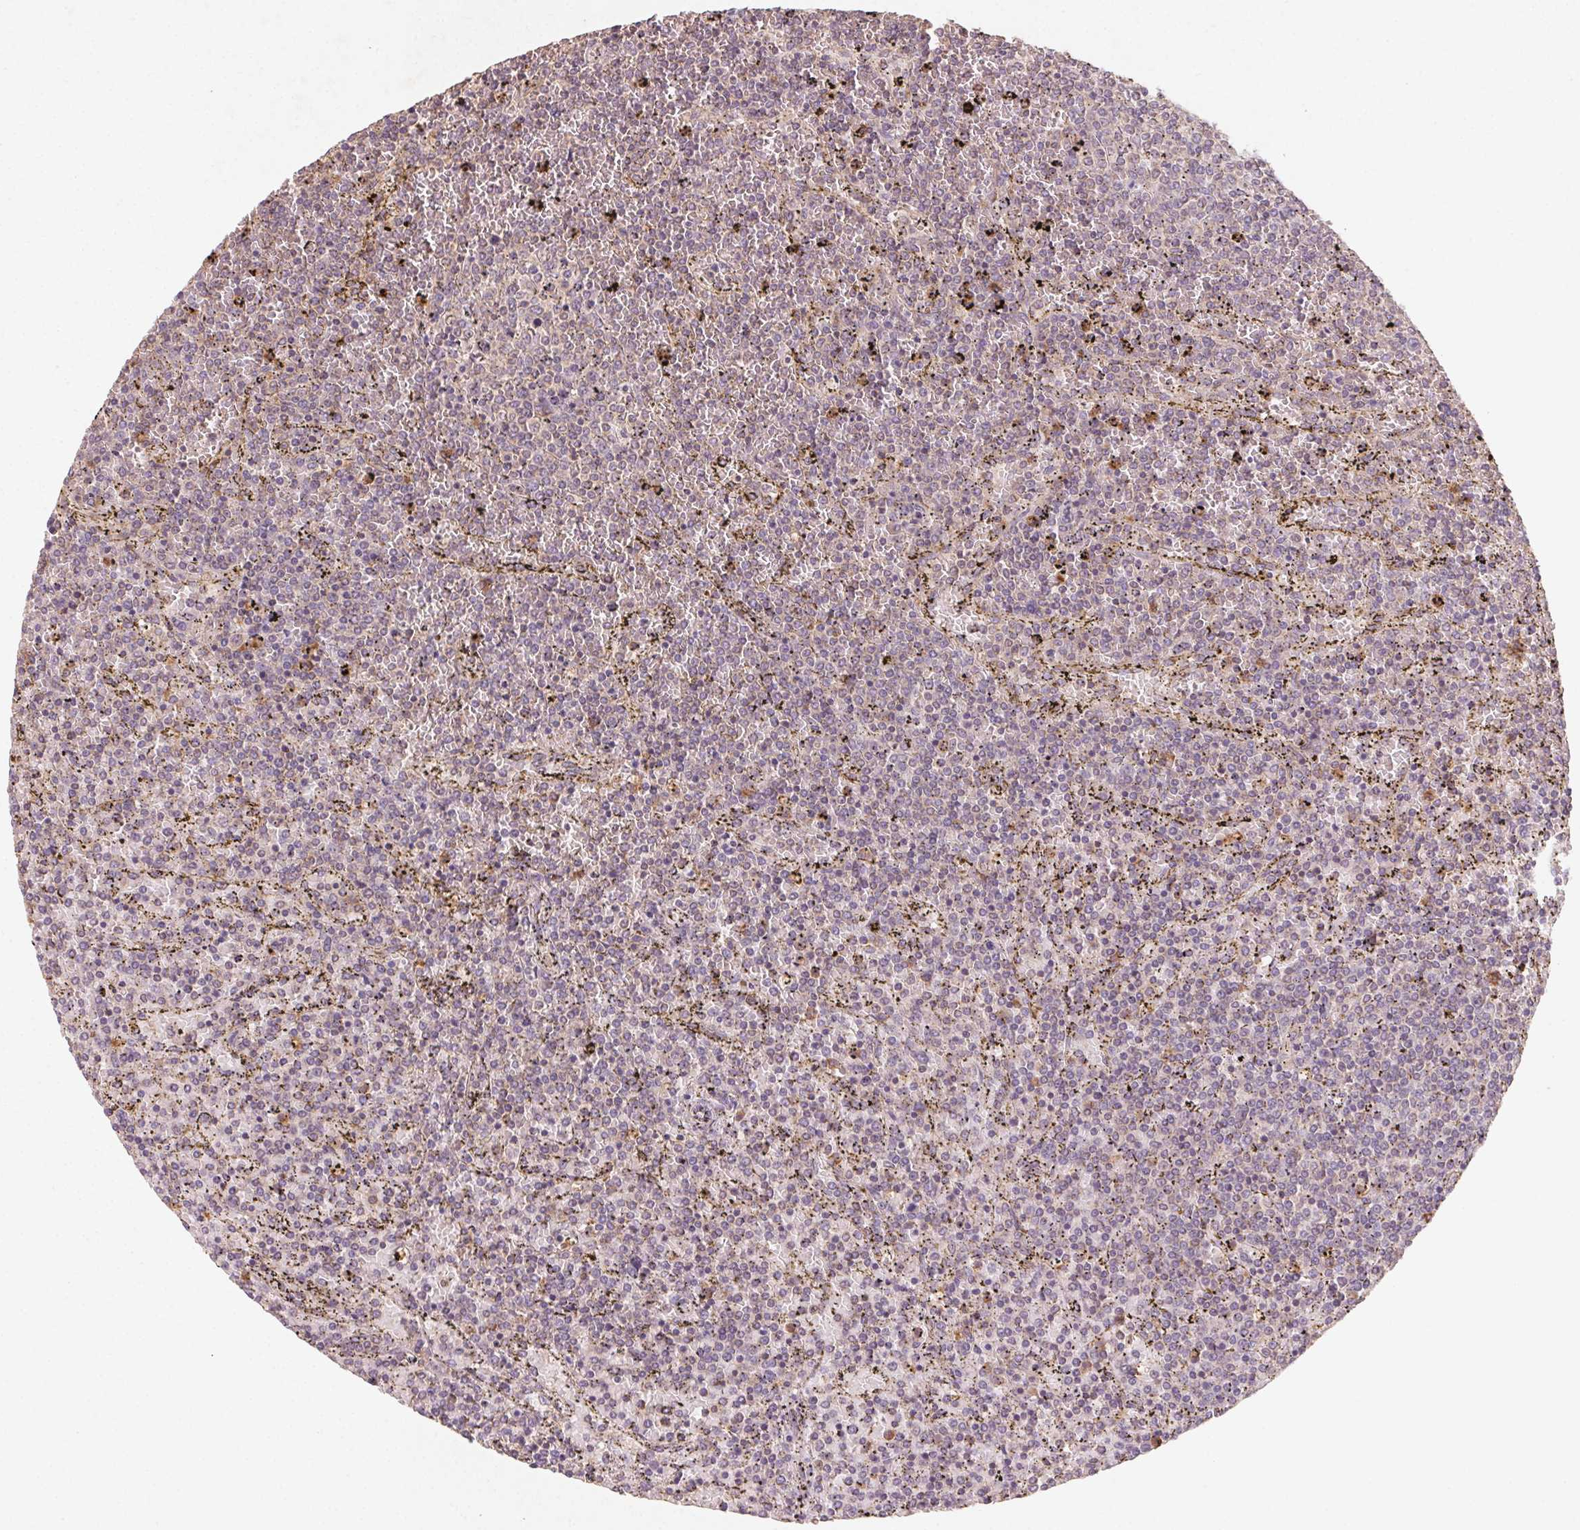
{"staining": {"intensity": "negative", "quantity": "none", "location": "none"}, "tissue": "lymphoma", "cell_type": "Tumor cells", "image_type": "cancer", "snomed": [{"axis": "morphology", "description": "Malignant lymphoma, non-Hodgkin's type, Low grade"}, {"axis": "topography", "description": "Spleen"}], "caption": "Lymphoma was stained to show a protein in brown. There is no significant staining in tumor cells.", "gene": "AP1S1", "patient": {"sex": "female", "age": 77}}